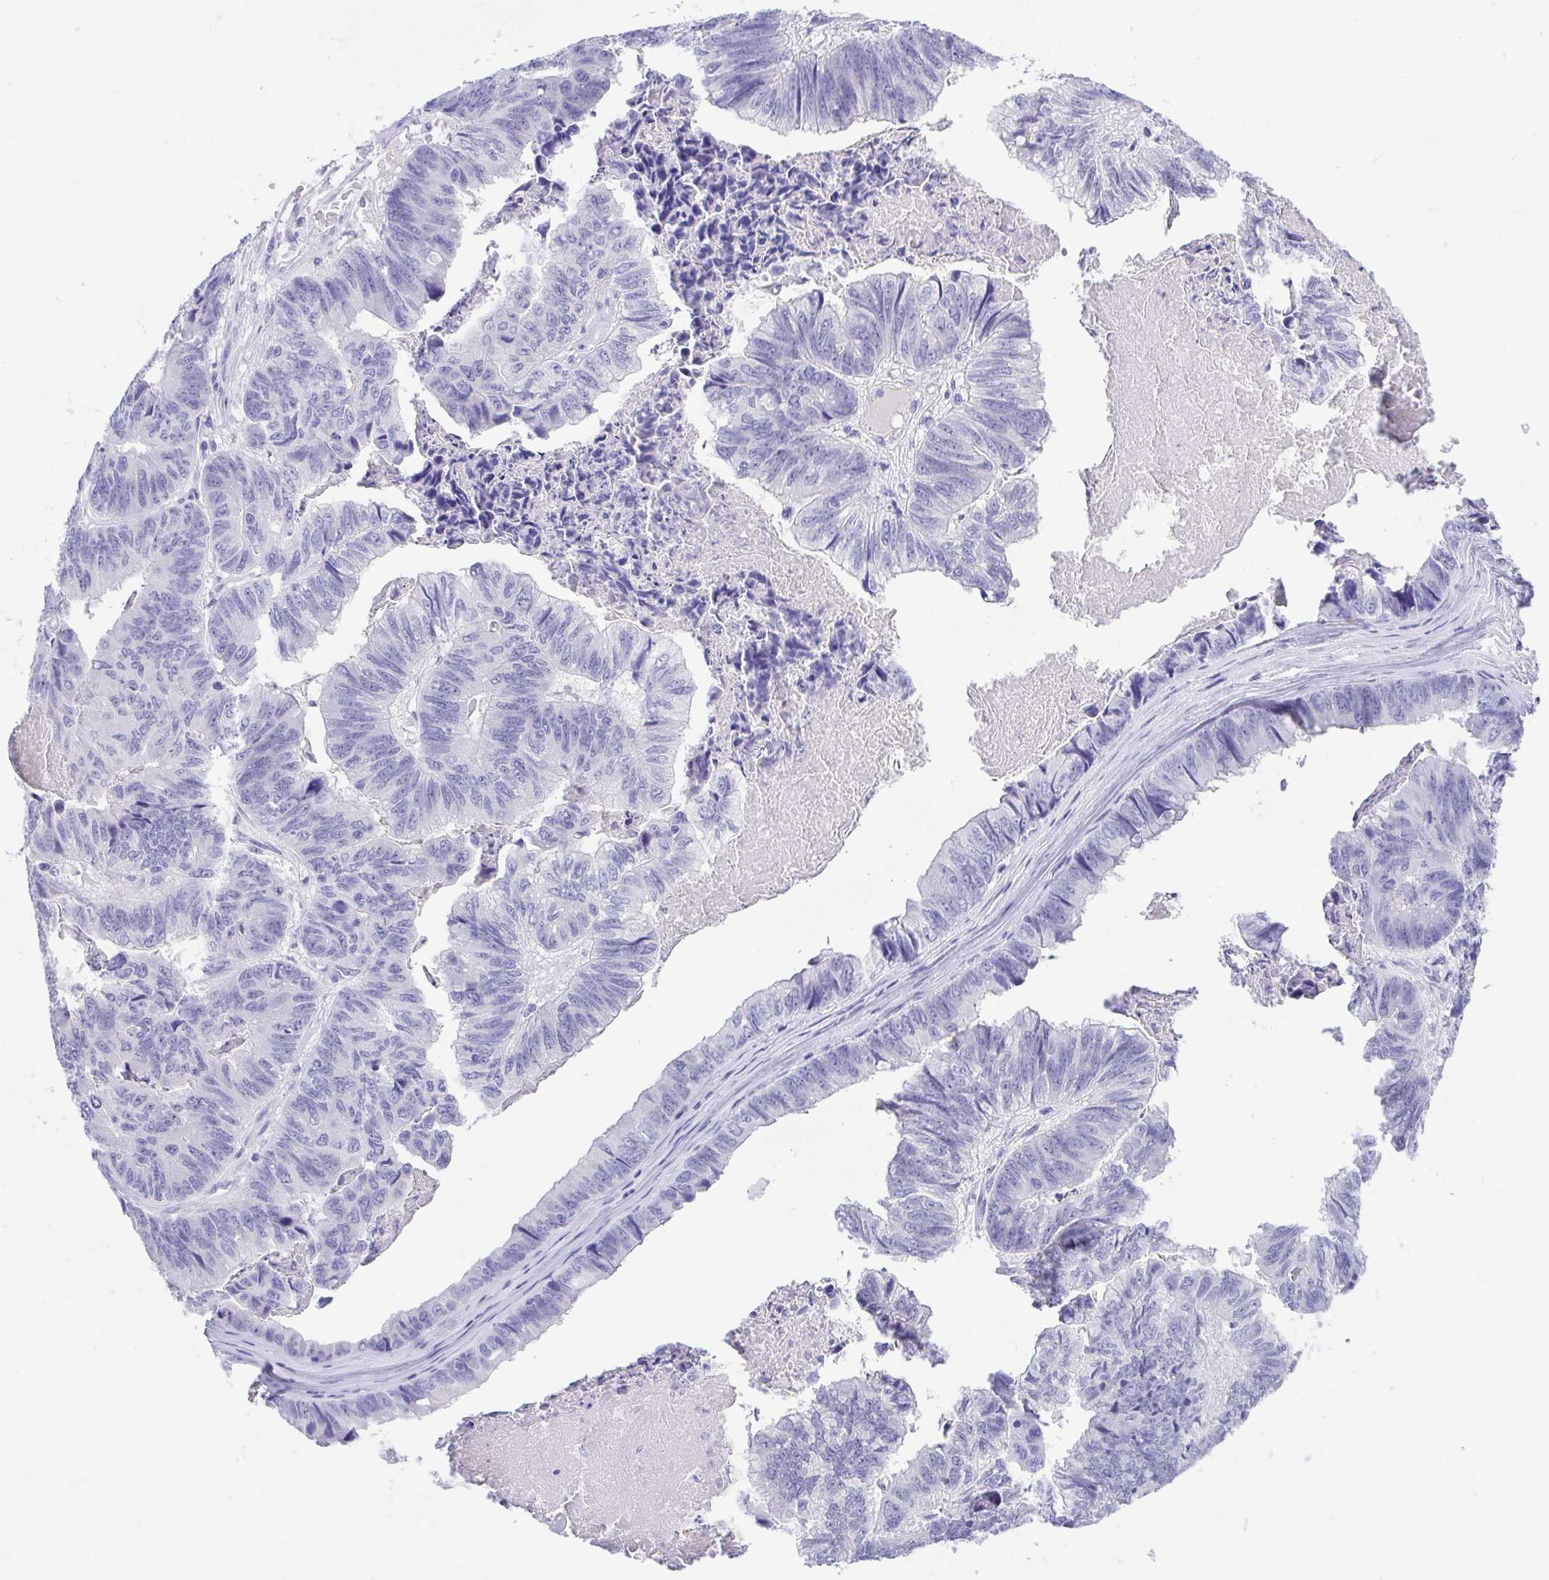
{"staining": {"intensity": "negative", "quantity": "none", "location": "none"}, "tissue": "stomach cancer", "cell_type": "Tumor cells", "image_type": "cancer", "snomed": [{"axis": "morphology", "description": "Adenocarcinoma, NOS"}, {"axis": "topography", "description": "Stomach, lower"}], "caption": "This micrograph is of stomach cancer stained with IHC to label a protein in brown with the nuclei are counter-stained blue. There is no positivity in tumor cells.", "gene": "SPATA4", "patient": {"sex": "male", "age": 77}}